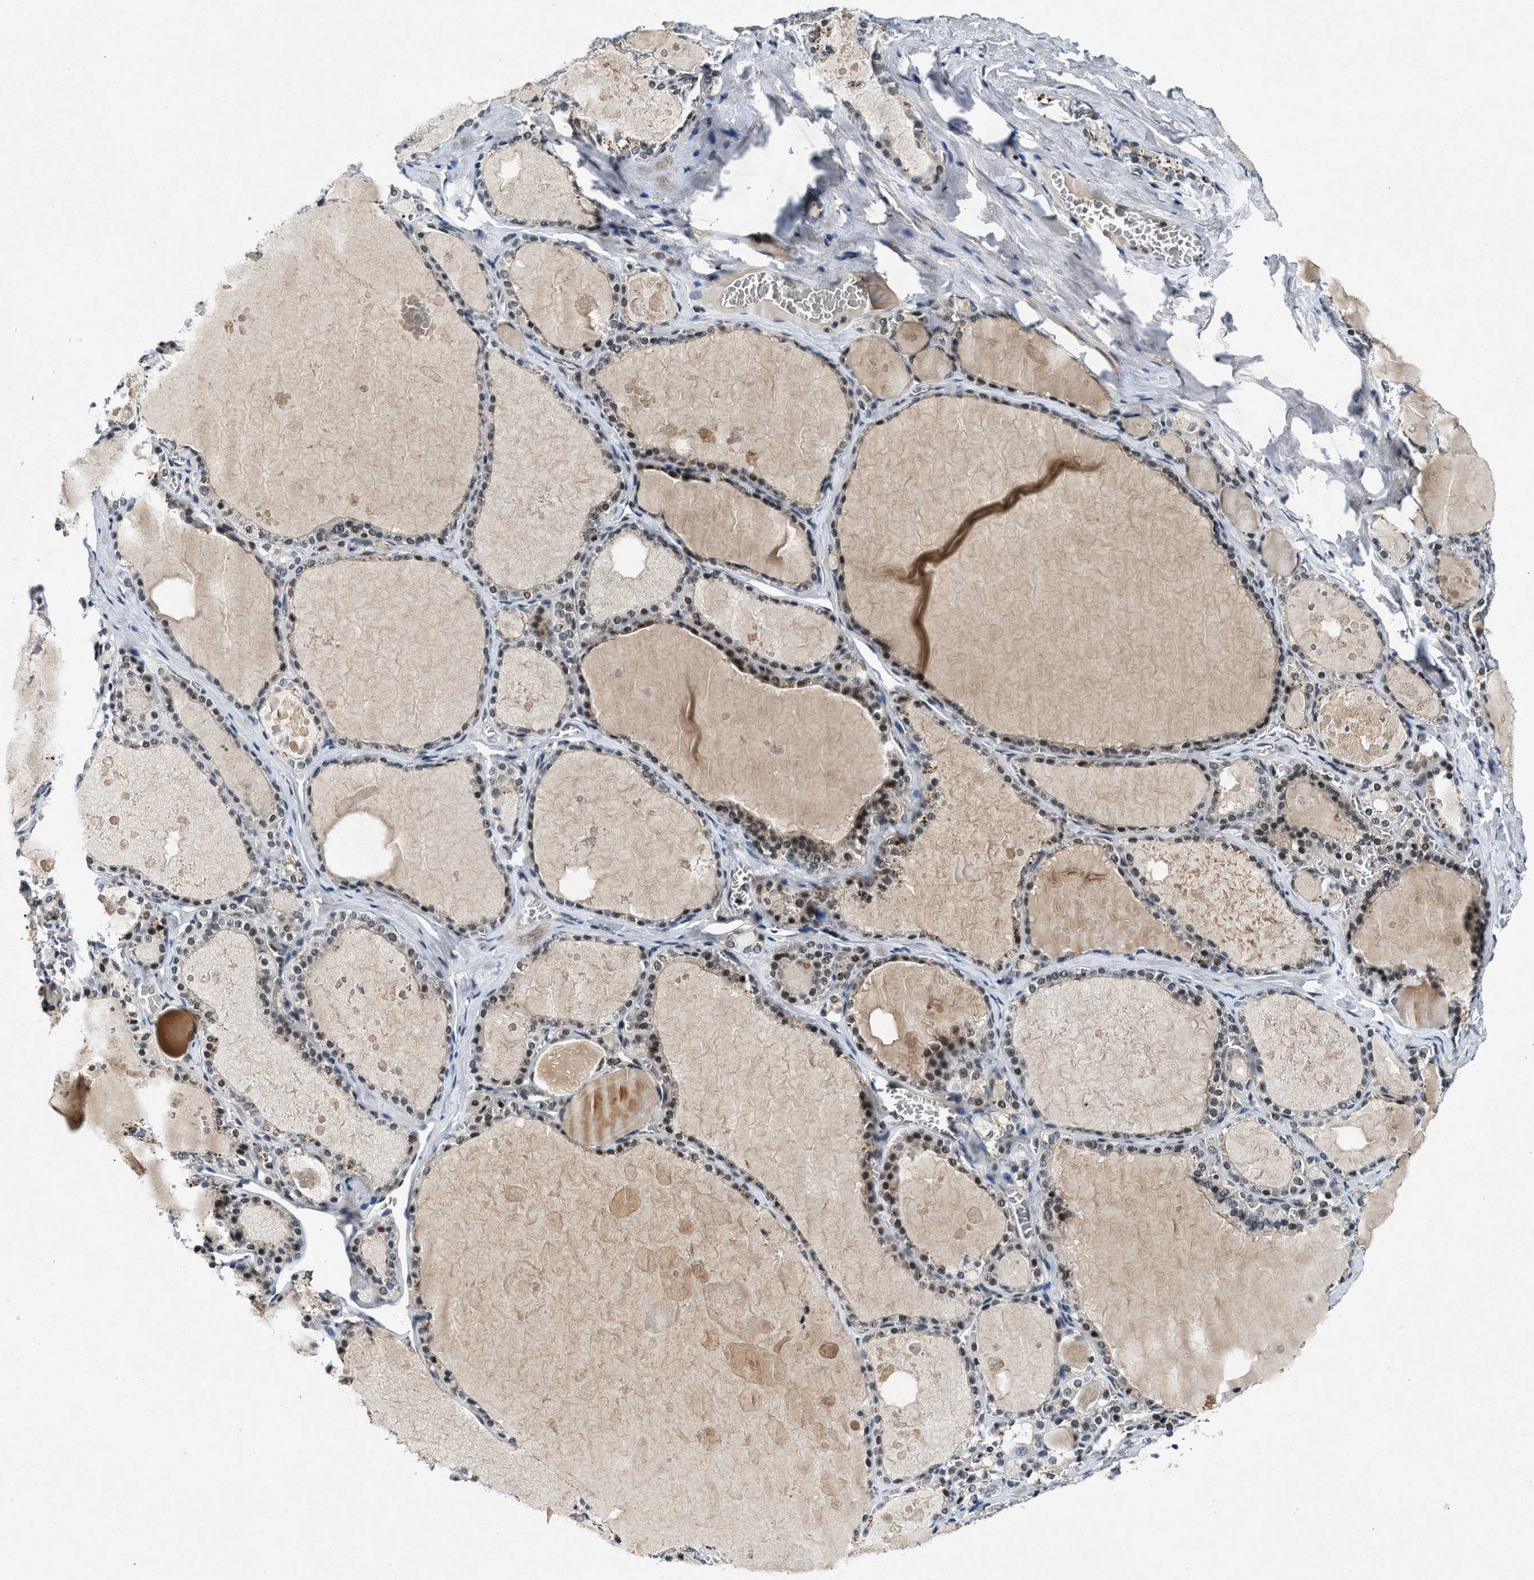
{"staining": {"intensity": "strong", "quantity": ">75%", "location": "nuclear"}, "tissue": "thyroid gland", "cell_type": "Glandular cells", "image_type": "normal", "snomed": [{"axis": "morphology", "description": "Normal tissue, NOS"}, {"axis": "topography", "description": "Thyroid gland"}], "caption": "Thyroid gland stained for a protein shows strong nuclear positivity in glandular cells. (Stains: DAB in brown, nuclei in blue, Microscopy: brightfield microscopy at high magnification).", "gene": "NCOA1", "patient": {"sex": "male", "age": 56}}